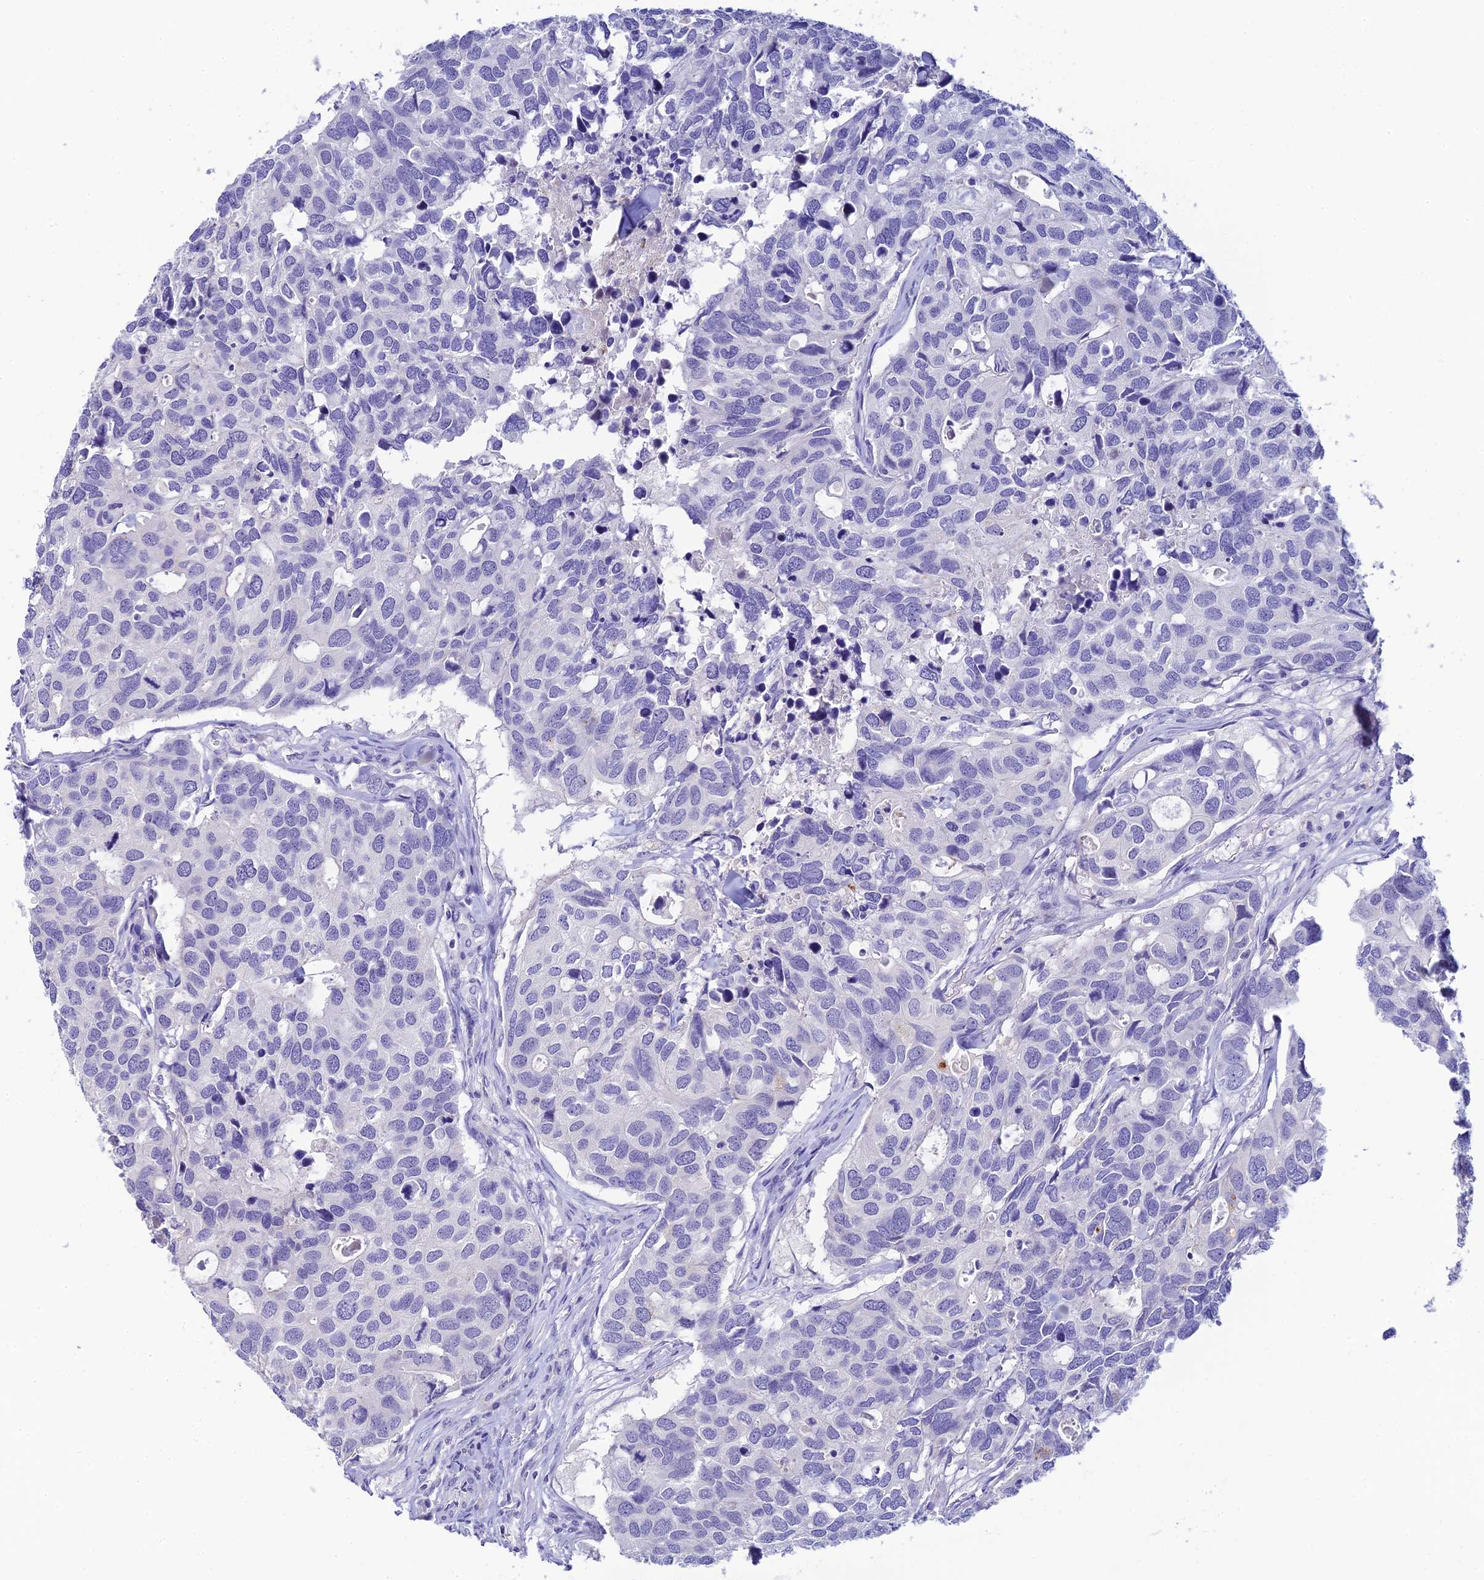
{"staining": {"intensity": "negative", "quantity": "none", "location": "none"}, "tissue": "breast cancer", "cell_type": "Tumor cells", "image_type": "cancer", "snomed": [{"axis": "morphology", "description": "Duct carcinoma"}, {"axis": "topography", "description": "Breast"}], "caption": "DAB immunohistochemical staining of breast invasive ductal carcinoma displays no significant expression in tumor cells.", "gene": "C12orf29", "patient": {"sex": "female", "age": 83}}